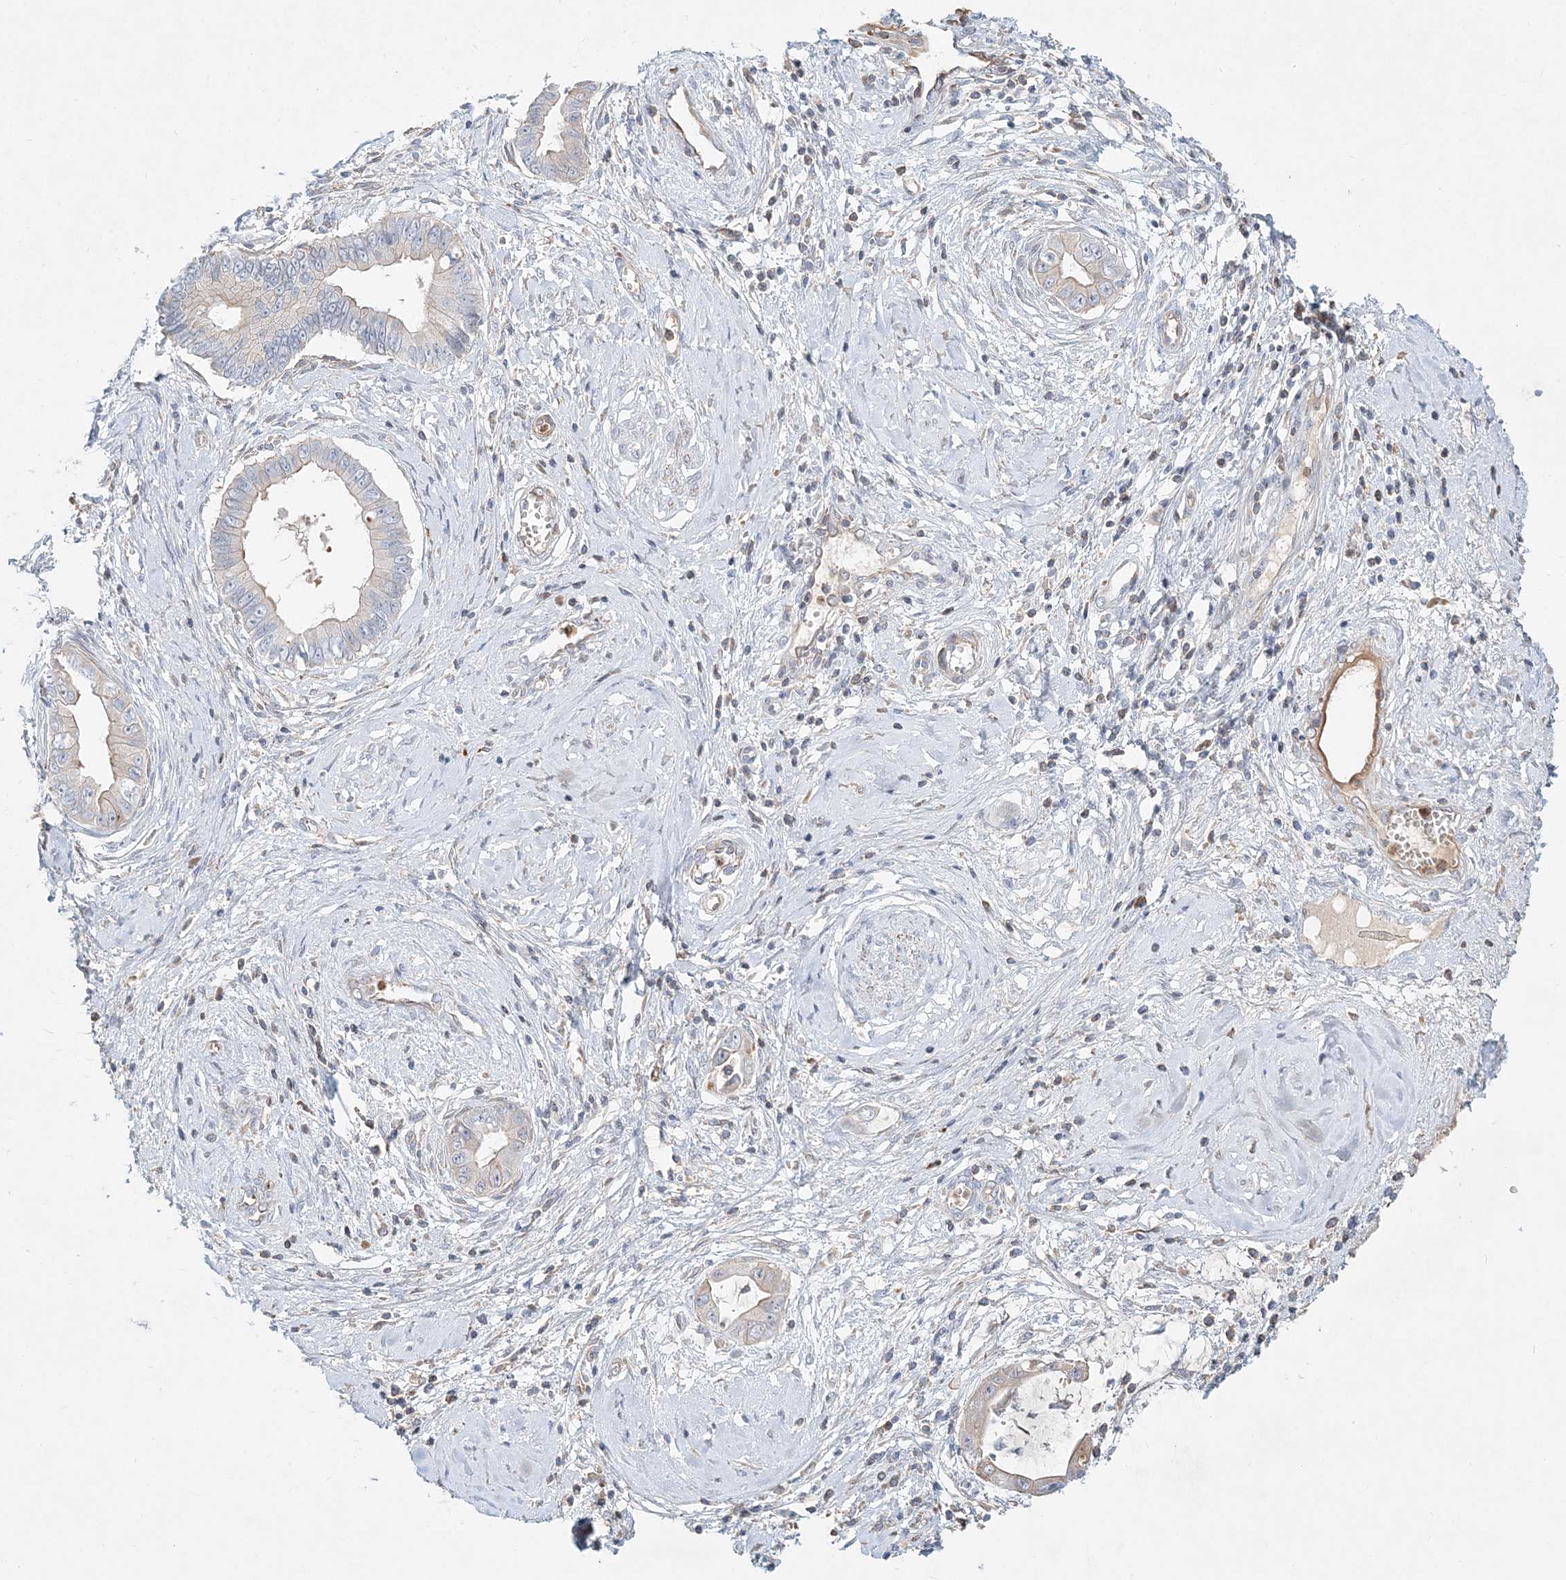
{"staining": {"intensity": "negative", "quantity": "none", "location": "none"}, "tissue": "cervical cancer", "cell_type": "Tumor cells", "image_type": "cancer", "snomed": [{"axis": "morphology", "description": "Adenocarcinoma, NOS"}, {"axis": "topography", "description": "Cervix"}], "caption": "The photomicrograph shows no staining of tumor cells in cervical cancer (adenocarcinoma).", "gene": "DNAH5", "patient": {"sex": "female", "age": 44}}